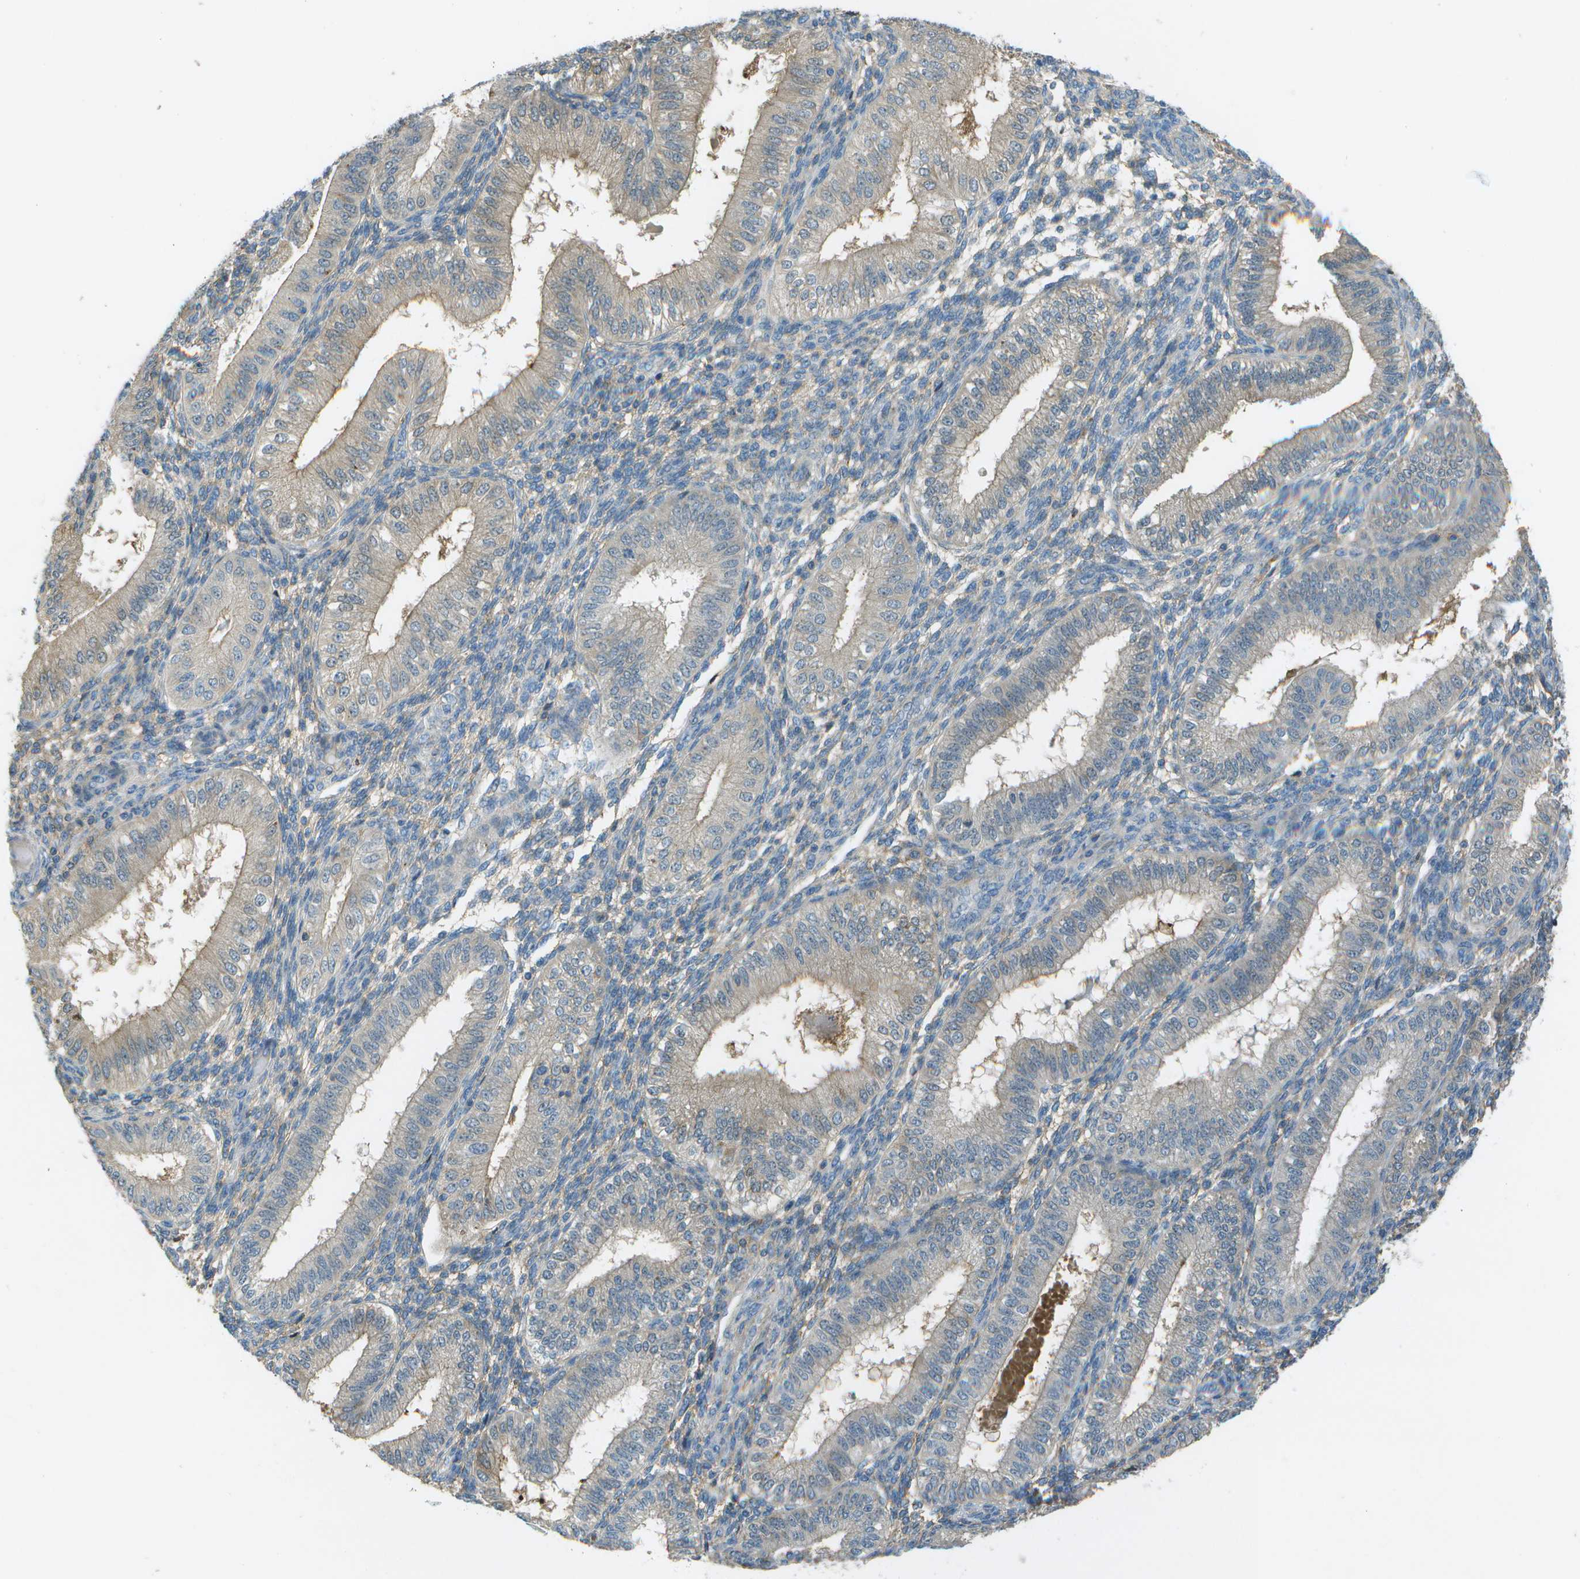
{"staining": {"intensity": "negative", "quantity": "none", "location": "none"}, "tissue": "endometrium", "cell_type": "Cells in endometrial stroma", "image_type": "normal", "snomed": [{"axis": "morphology", "description": "Normal tissue, NOS"}, {"axis": "topography", "description": "Endometrium"}], "caption": "Image shows no significant protein expression in cells in endometrial stroma of unremarkable endometrium. (DAB IHC, high magnification).", "gene": "LRRC66", "patient": {"sex": "female", "age": 39}}